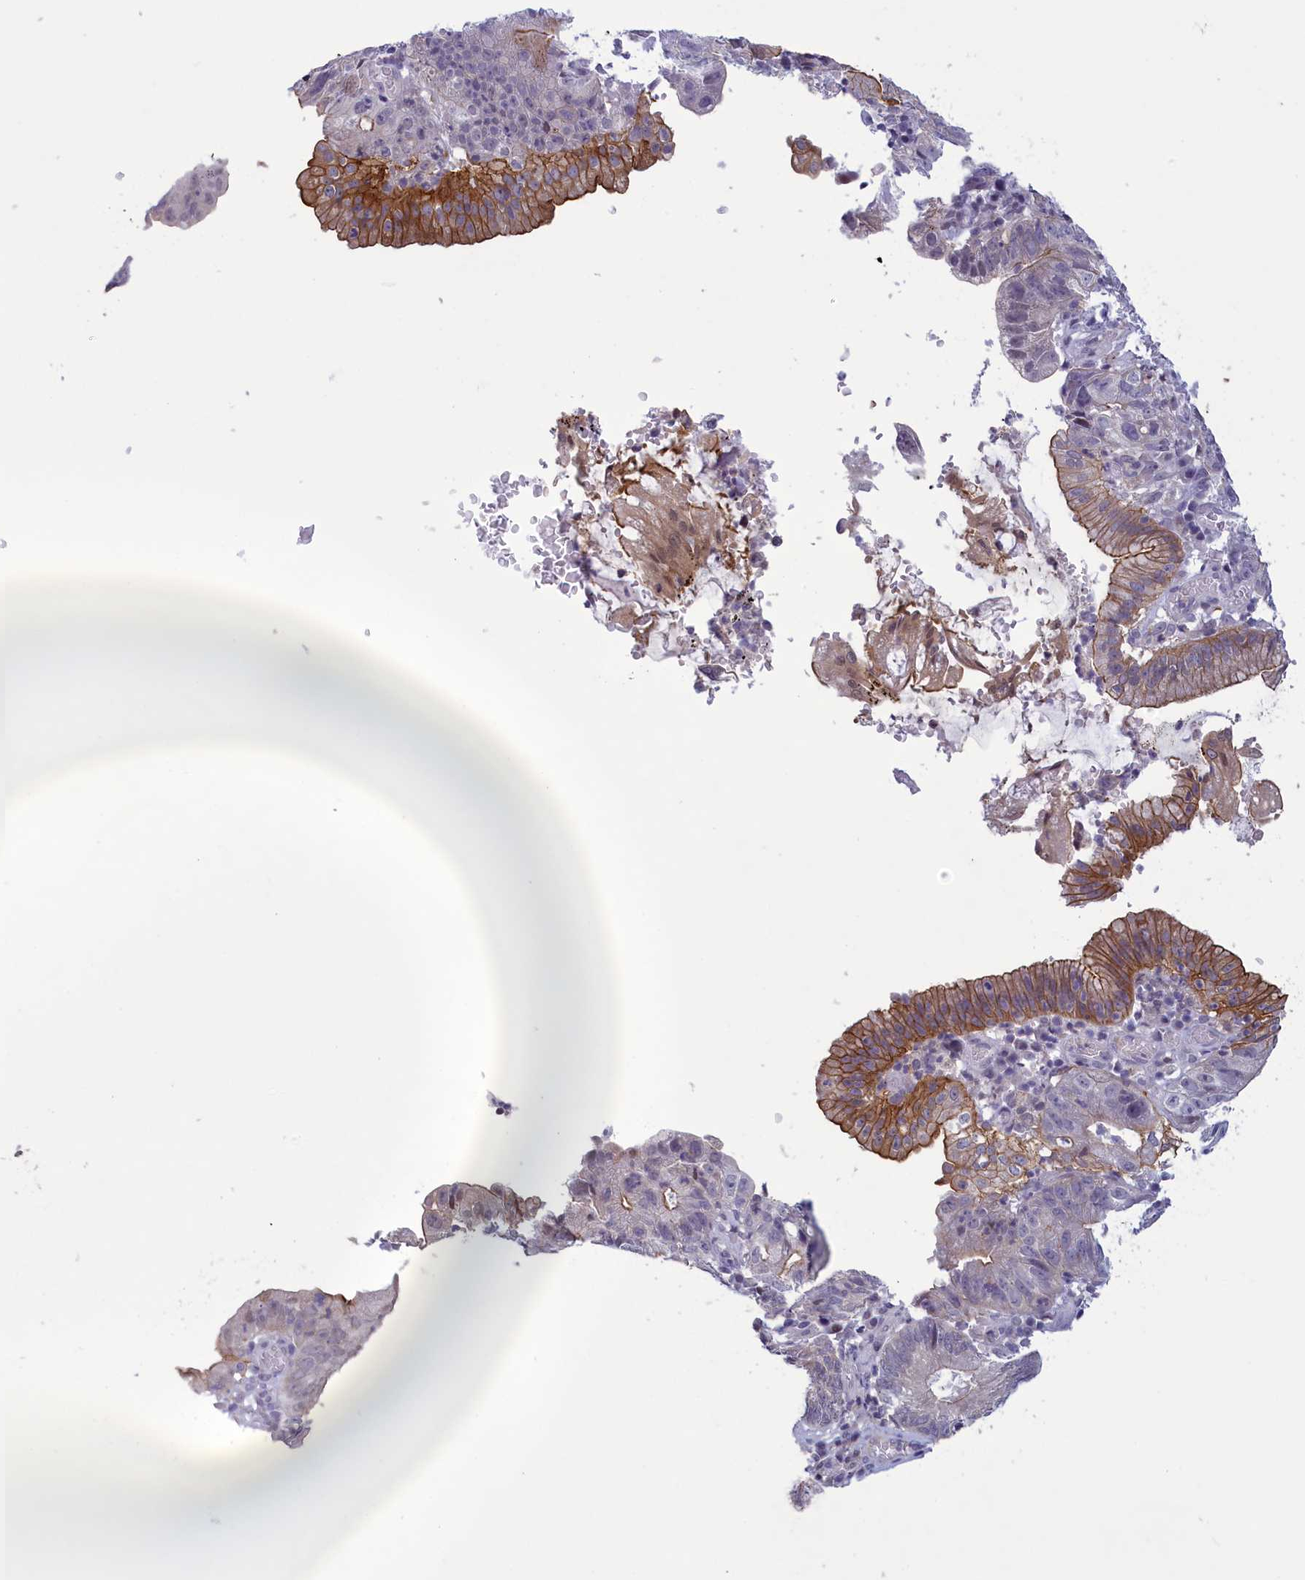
{"staining": {"intensity": "moderate", "quantity": "25%-75%", "location": "cytoplasmic/membranous"}, "tissue": "stomach cancer", "cell_type": "Tumor cells", "image_type": "cancer", "snomed": [{"axis": "morphology", "description": "Adenocarcinoma, NOS"}, {"axis": "topography", "description": "Stomach"}], "caption": "Brown immunohistochemical staining in human stomach cancer demonstrates moderate cytoplasmic/membranous expression in about 25%-75% of tumor cells. (Stains: DAB (3,3'-diaminobenzidine) in brown, nuclei in blue, Microscopy: brightfield microscopy at high magnification).", "gene": "CORO2A", "patient": {"sex": "male", "age": 59}}